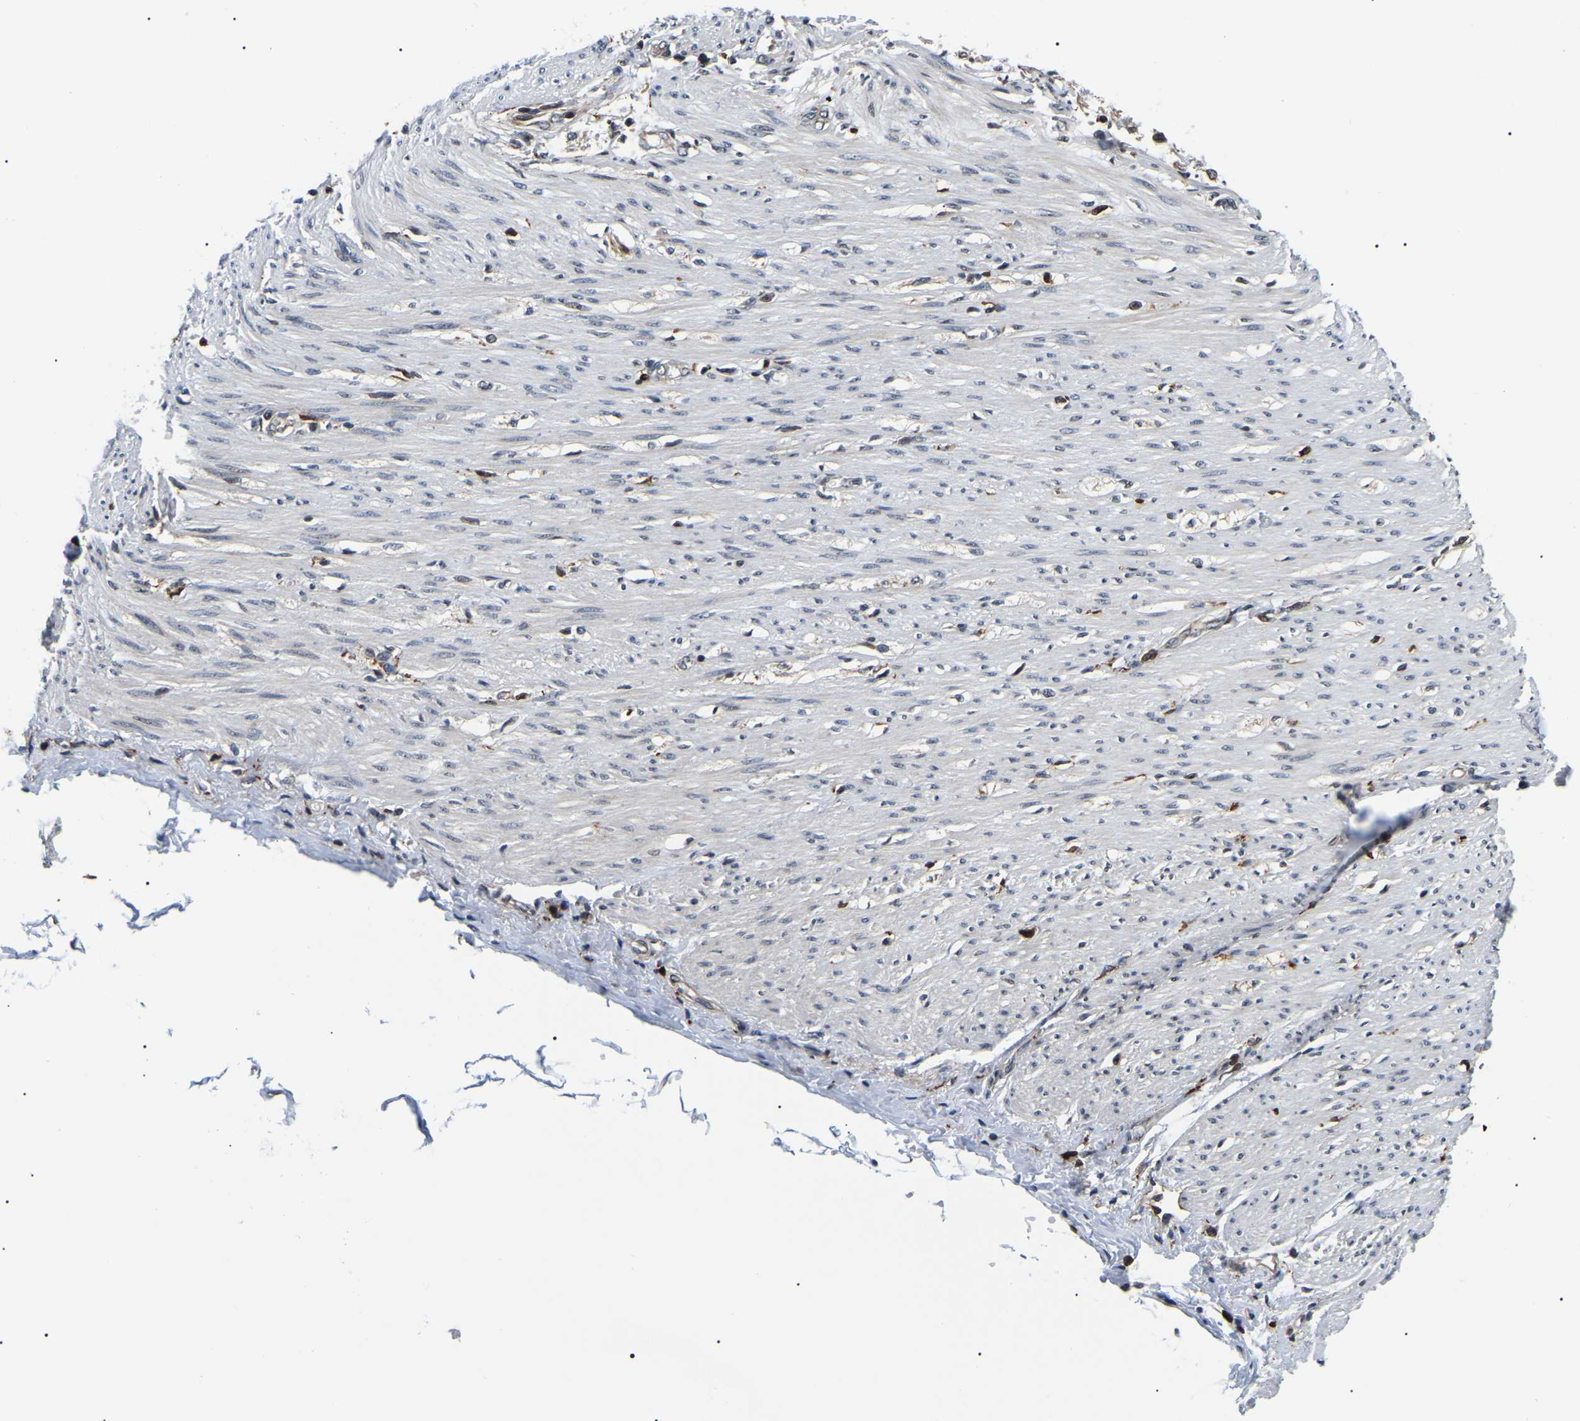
{"staining": {"intensity": "negative", "quantity": "none", "location": "none"}, "tissue": "adipose tissue", "cell_type": "Adipocytes", "image_type": "normal", "snomed": [{"axis": "morphology", "description": "Normal tissue, NOS"}, {"axis": "morphology", "description": "Adenocarcinoma, NOS"}, {"axis": "topography", "description": "Colon"}, {"axis": "topography", "description": "Peripheral nerve tissue"}], "caption": "Immunohistochemical staining of unremarkable human adipose tissue displays no significant positivity in adipocytes. (DAB (3,3'-diaminobenzidine) immunohistochemistry with hematoxylin counter stain).", "gene": "RRP1B", "patient": {"sex": "male", "age": 14}}